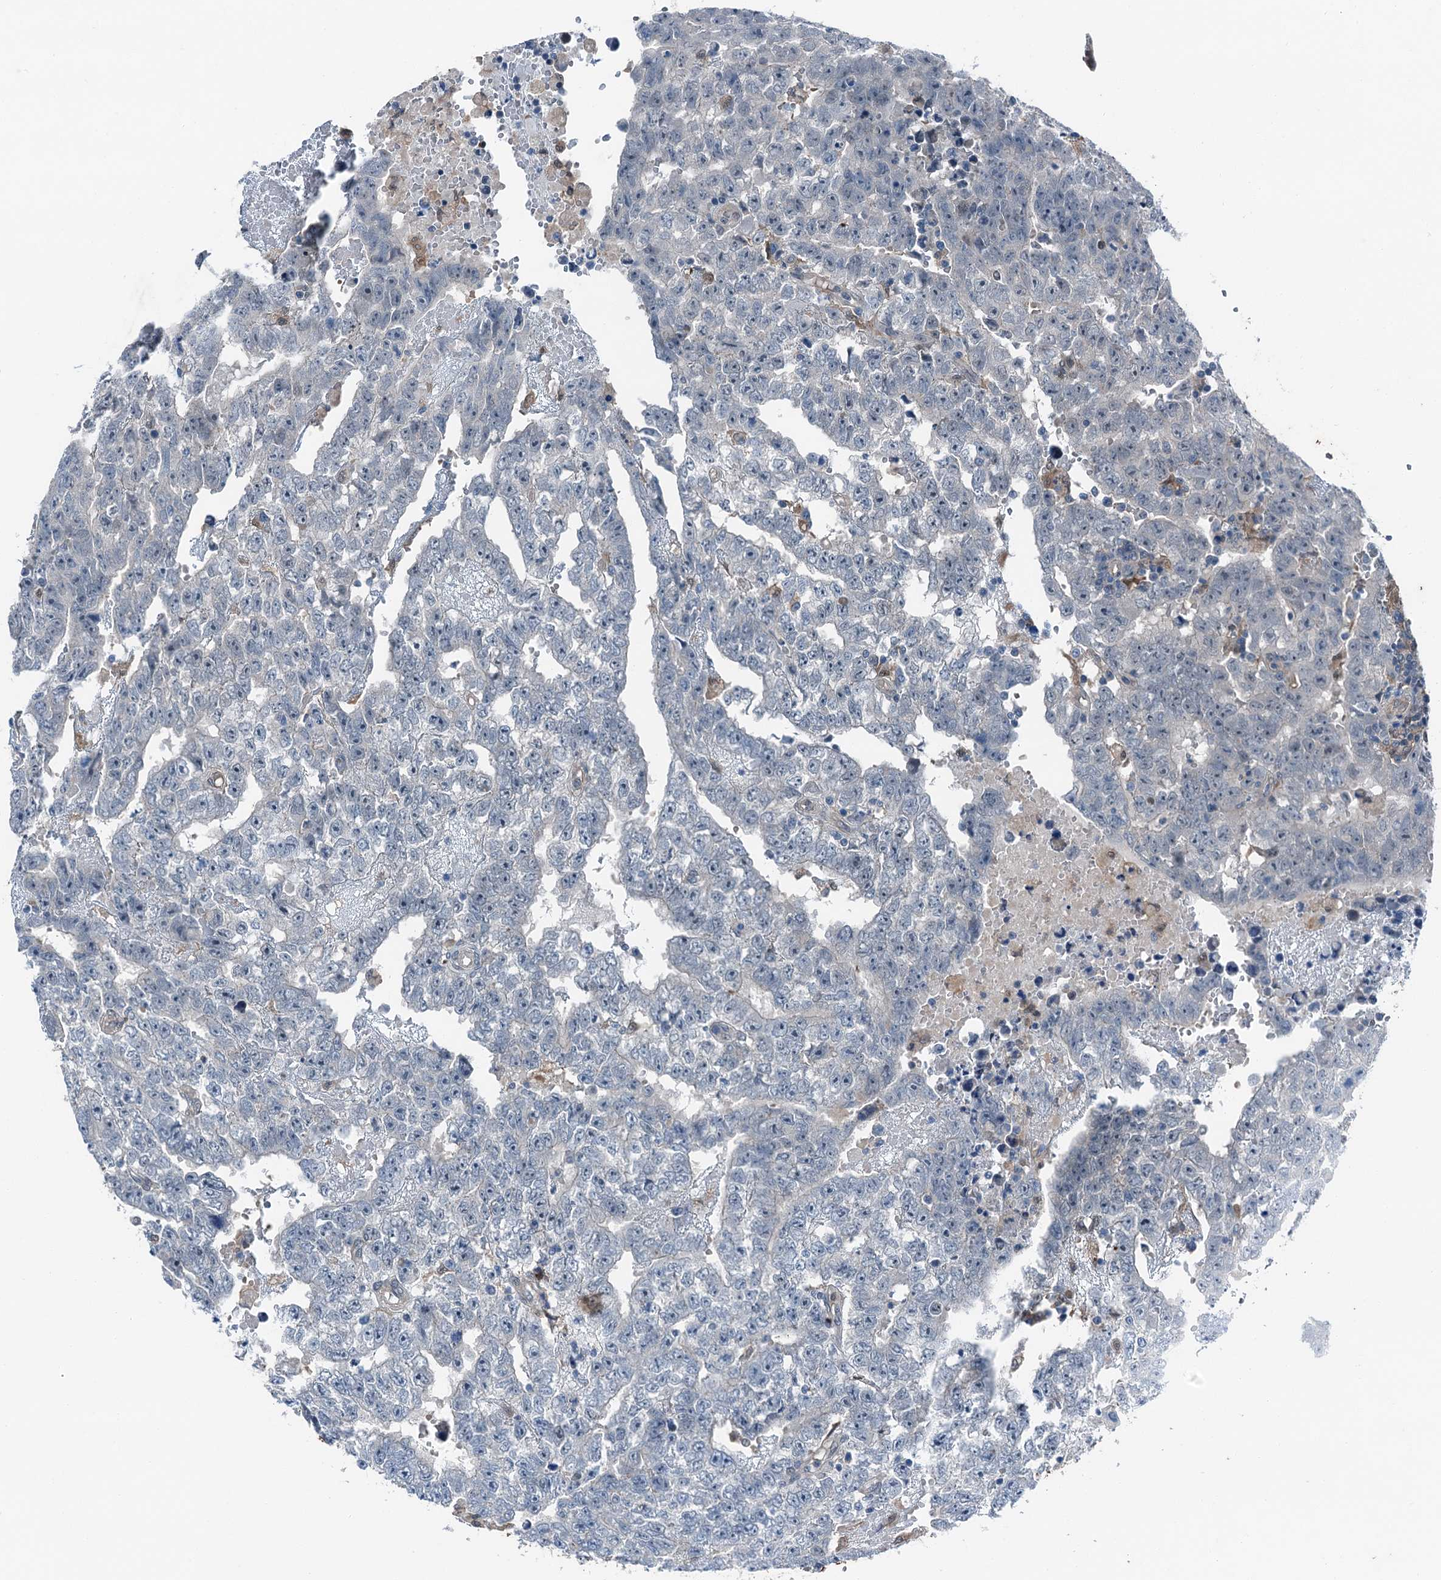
{"staining": {"intensity": "negative", "quantity": "none", "location": "none"}, "tissue": "testis cancer", "cell_type": "Tumor cells", "image_type": "cancer", "snomed": [{"axis": "morphology", "description": "Carcinoma, Embryonal, NOS"}, {"axis": "topography", "description": "Testis"}], "caption": "Tumor cells show no significant staining in testis embryonal carcinoma.", "gene": "RNH1", "patient": {"sex": "male", "age": 25}}